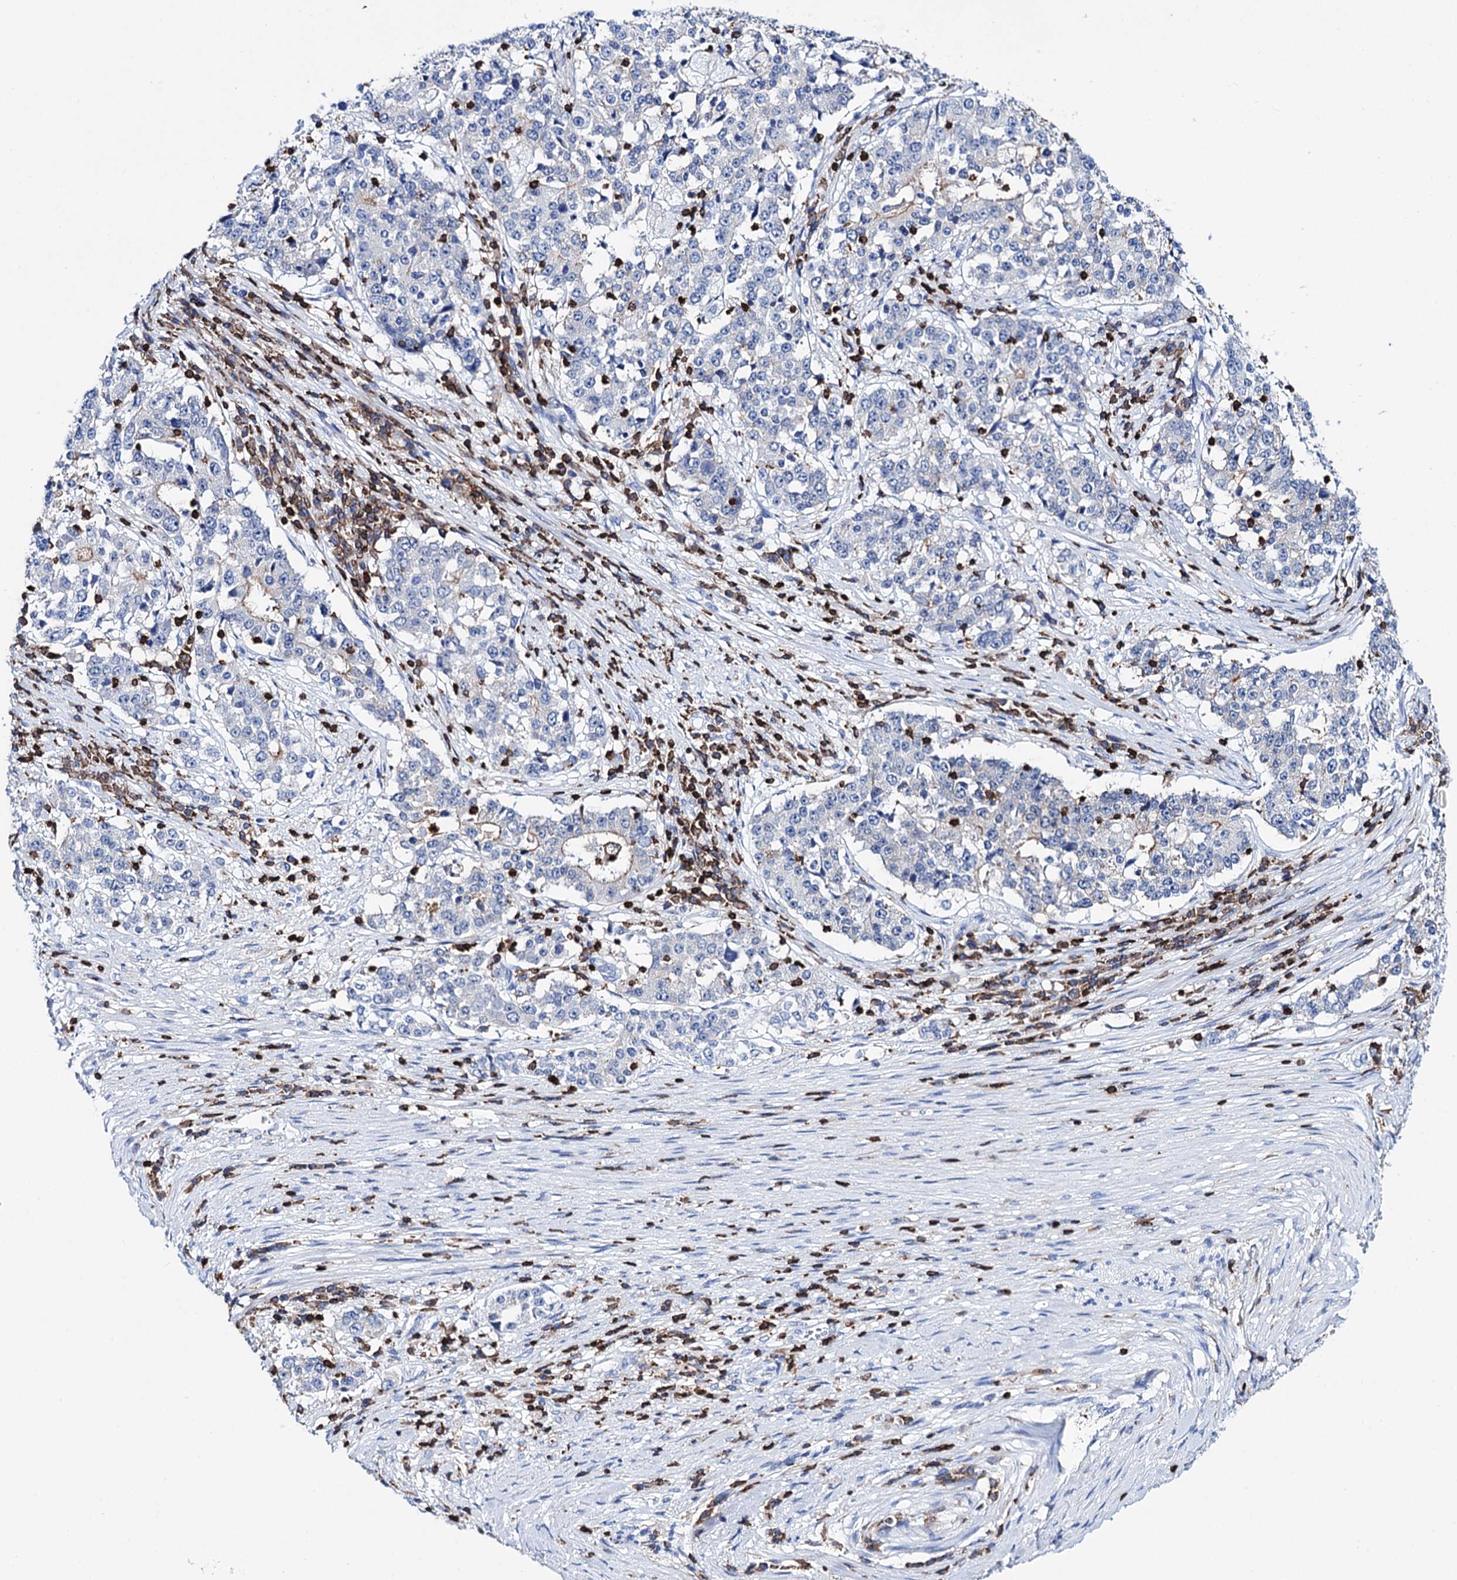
{"staining": {"intensity": "negative", "quantity": "none", "location": "none"}, "tissue": "stomach cancer", "cell_type": "Tumor cells", "image_type": "cancer", "snomed": [{"axis": "morphology", "description": "Adenocarcinoma, NOS"}, {"axis": "topography", "description": "Stomach"}], "caption": "This image is of stomach cancer stained with immunohistochemistry (IHC) to label a protein in brown with the nuclei are counter-stained blue. There is no staining in tumor cells.", "gene": "DEF6", "patient": {"sex": "male", "age": 59}}